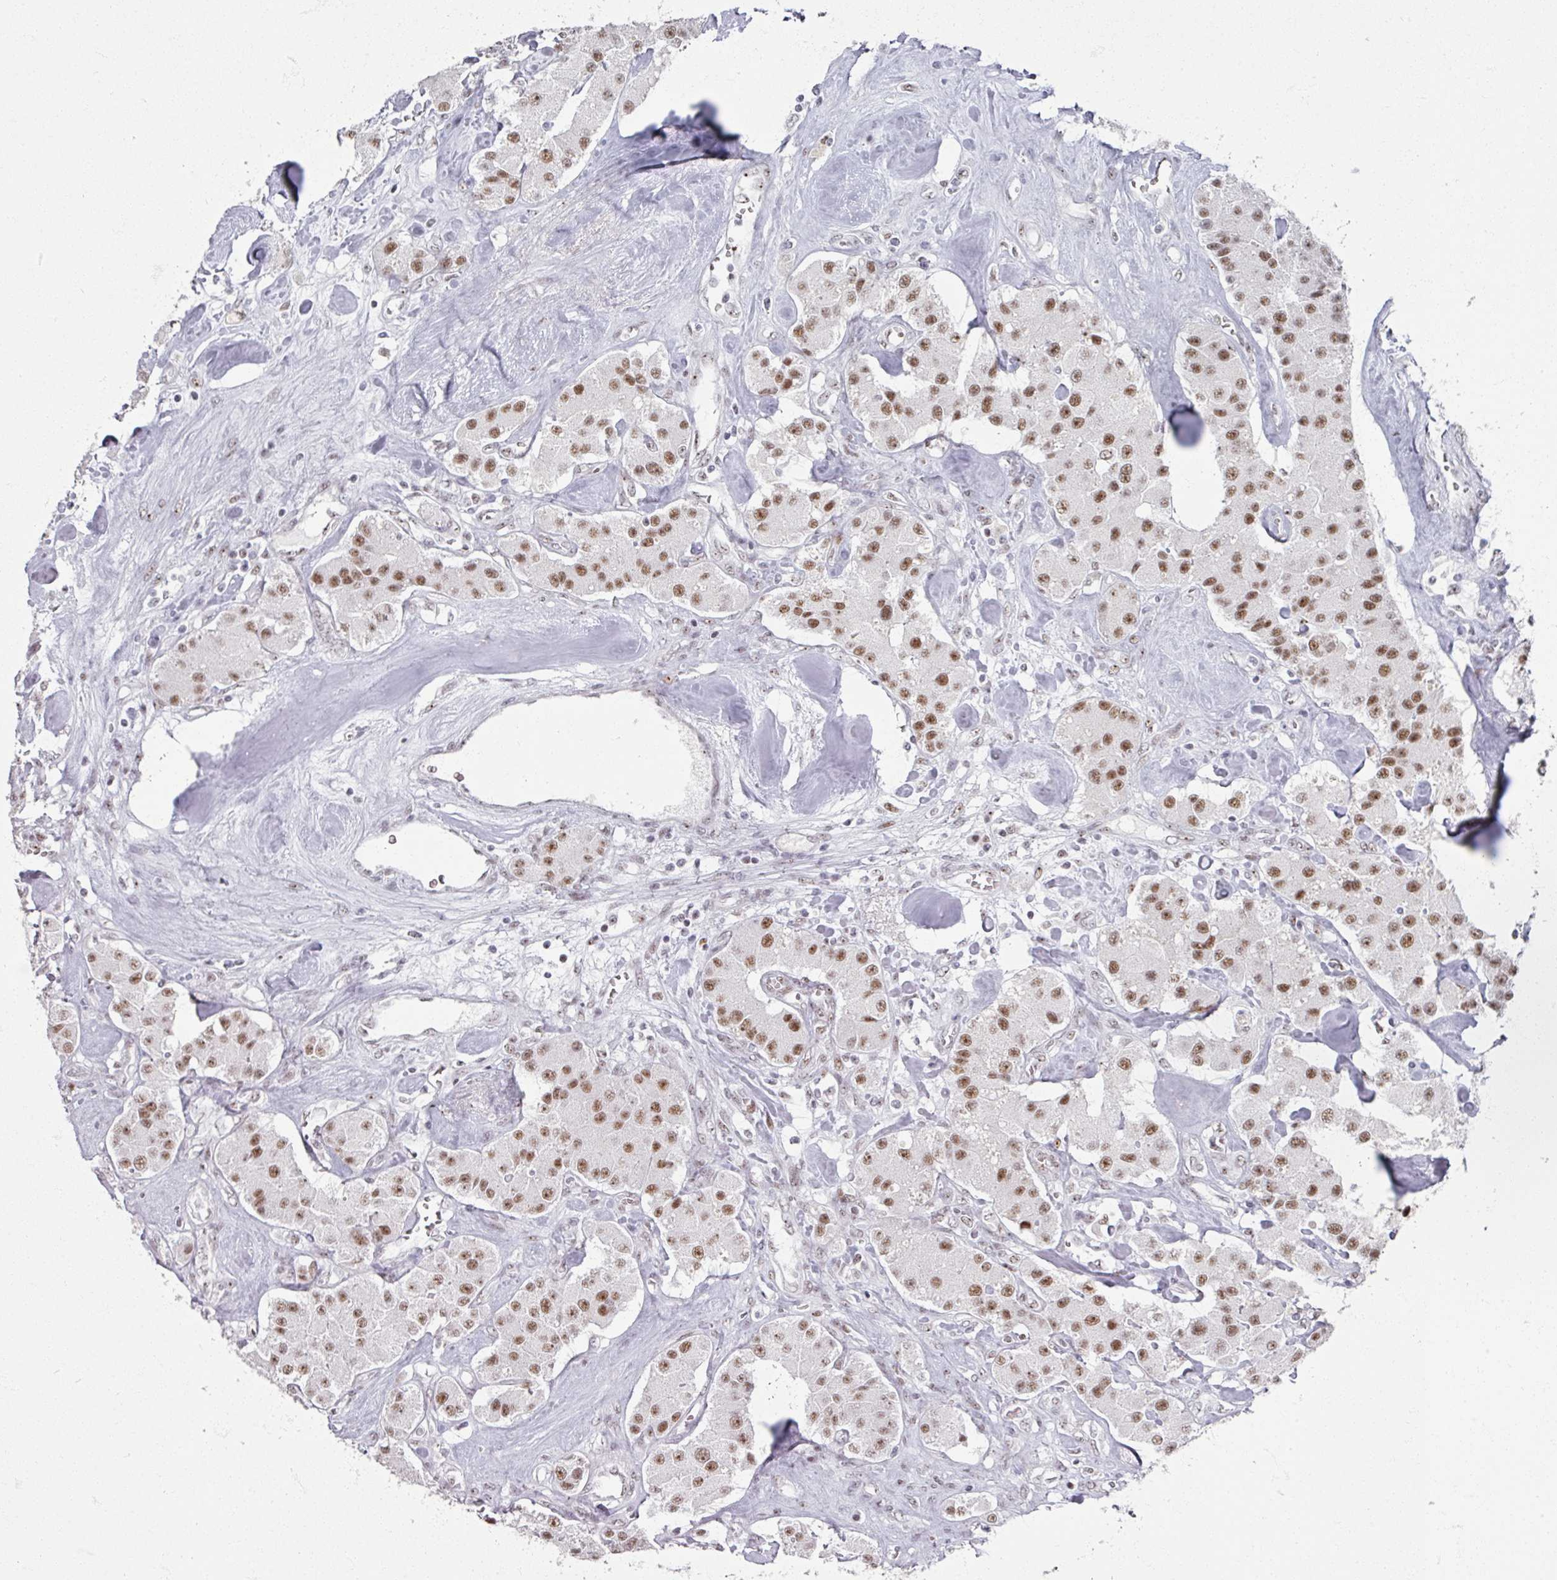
{"staining": {"intensity": "moderate", "quantity": ">75%", "location": "nuclear"}, "tissue": "carcinoid", "cell_type": "Tumor cells", "image_type": "cancer", "snomed": [{"axis": "morphology", "description": "Carcinoid, malignant, NOS"}, {"axis": "topography", "description": "Pancreas"}], "caption": "Immunohistochemical staining of carcinoid demonstrates moderate nuclear protein expression in about >75% of tumor cells.", "gene": "ADAR", "patient": {"sex": "male", "age": 41}}